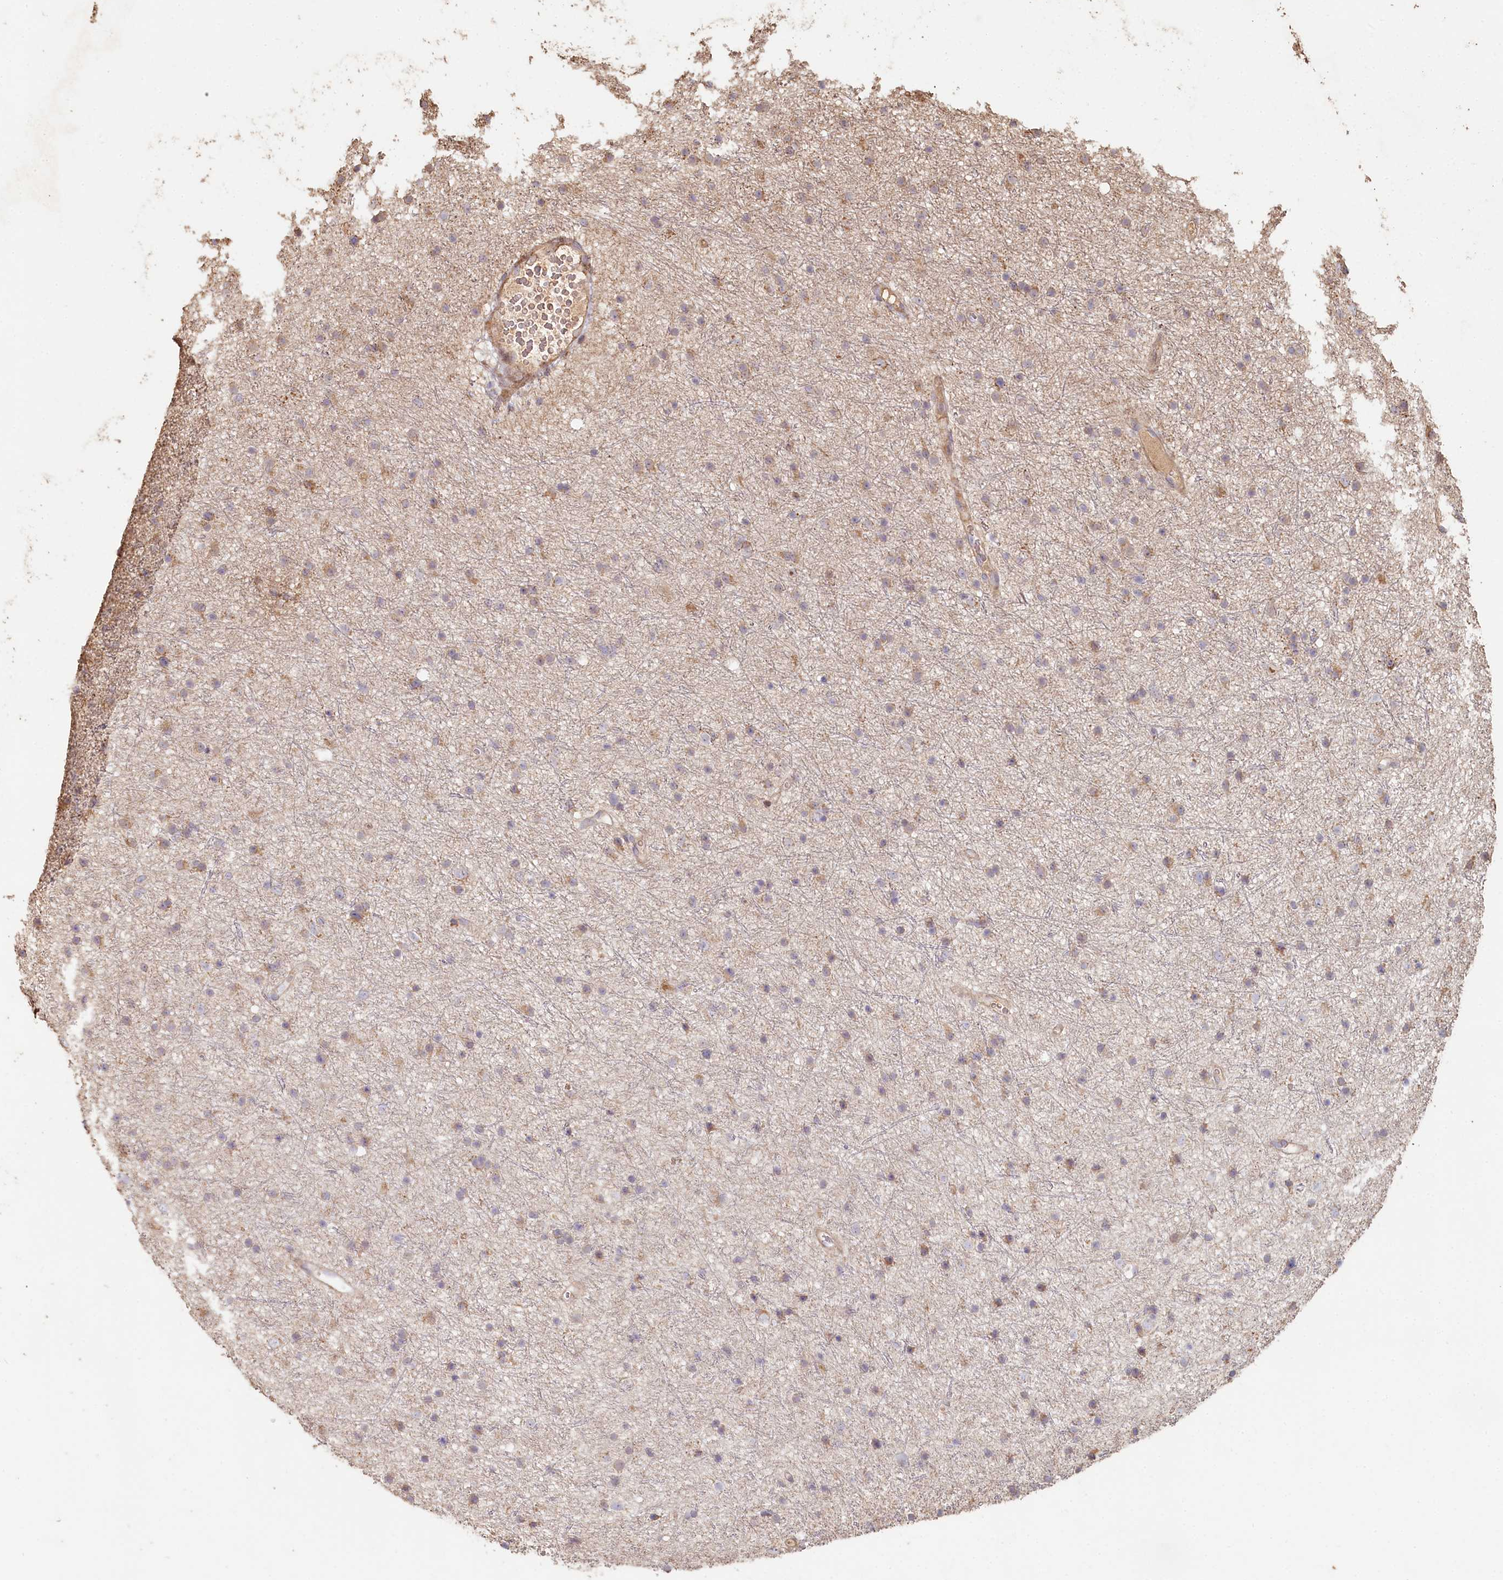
{"staining": {"intensity": "weak", "quantity": "<25%", "location": "cytoplasmic/membranous"}, "tissue": "glioma", "cell_type": "Tumor cells", "image_type": "cancer", "snomed": [{"axis": "morphology", "description": "Glioma, malignant, Low grade"}, {"axis": "topography", "description": "Cerebral cortex"}], "caption": "There is no significant positivity in tumor cells of low-grade glioma (malignant).", "gene": "HAL", "patient": {"sex": "female", "age": 39}}